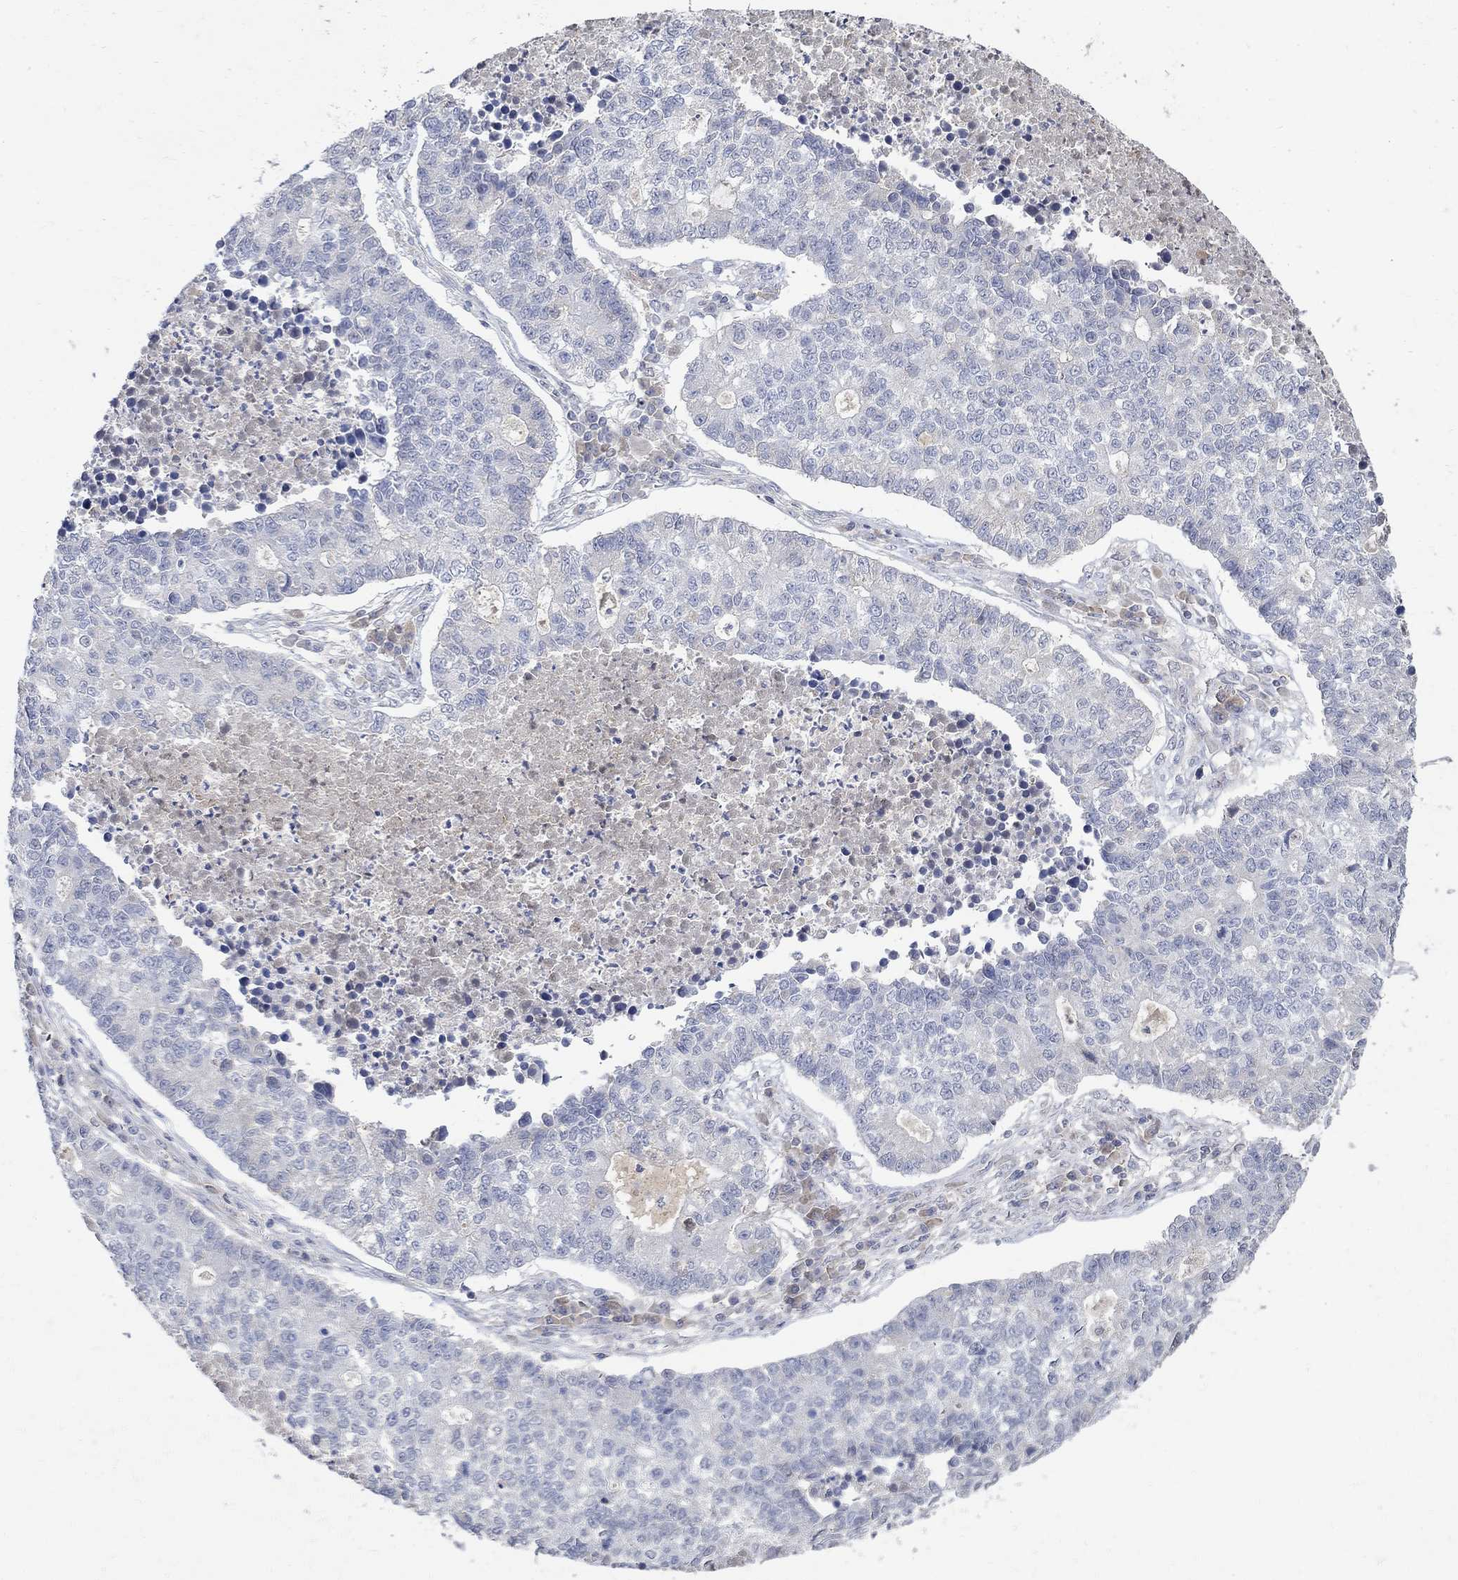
{"staining": {"intensity": "negative", "quantity": "none", "location": "none"}, "tissue": "lung cancer", "cell_type": "Tumor cells", "image_type": "cancer", "snomed": [{"axis": "morphology", "description": "Adenocarcinoma, NOS"}, {"axis": "topography", "description": "Lung"}], "caption": "This image is of adenocarcinoma (lung) stained with immunohistochemistry to label a protein in brown with the nuclei are counter-stained blue. There is no positivity in tumor cells.", "gene": "TMEM169", "patient": {"sex": "male", "age": 57}}